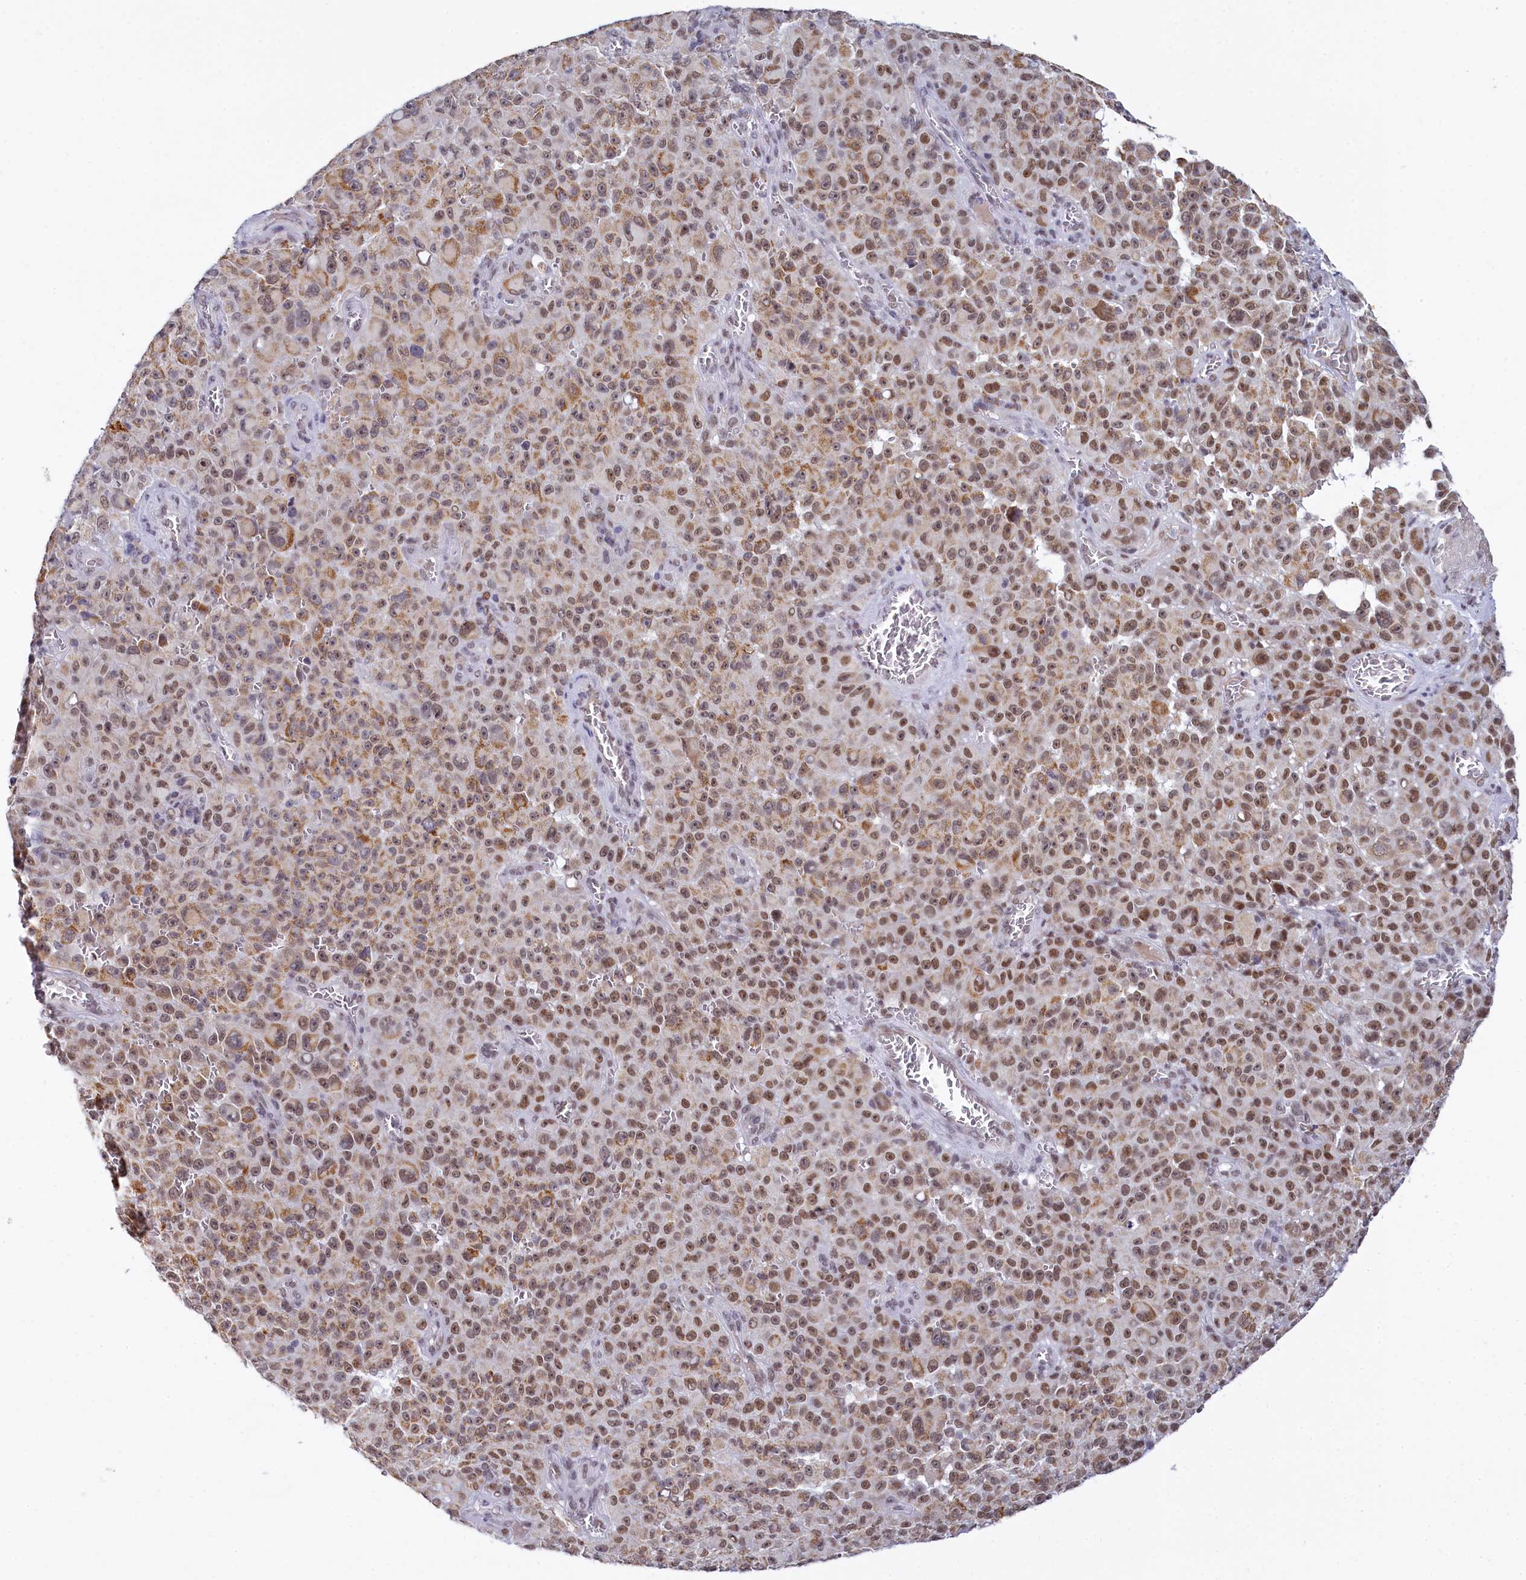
{"staining": {"intensity": "moderate", "quantity": ">75%", "location": "nuclear"}, "tissue": "melanoma", "cell_type": "Tumor cells", "image_type": "cancer", "snomed": [{"axis": "morphology", "description": "Malignant melanoma, NOS"}, {"axis": "topography", "description": "Skin"}], "caption": "Melanoma stained with immunohistochemistry demonstrates moderate nuclear staining in about >75% of tumor cells.", "gene": "PPHLN1", "patient": {"sex": "female", "age": 82}}